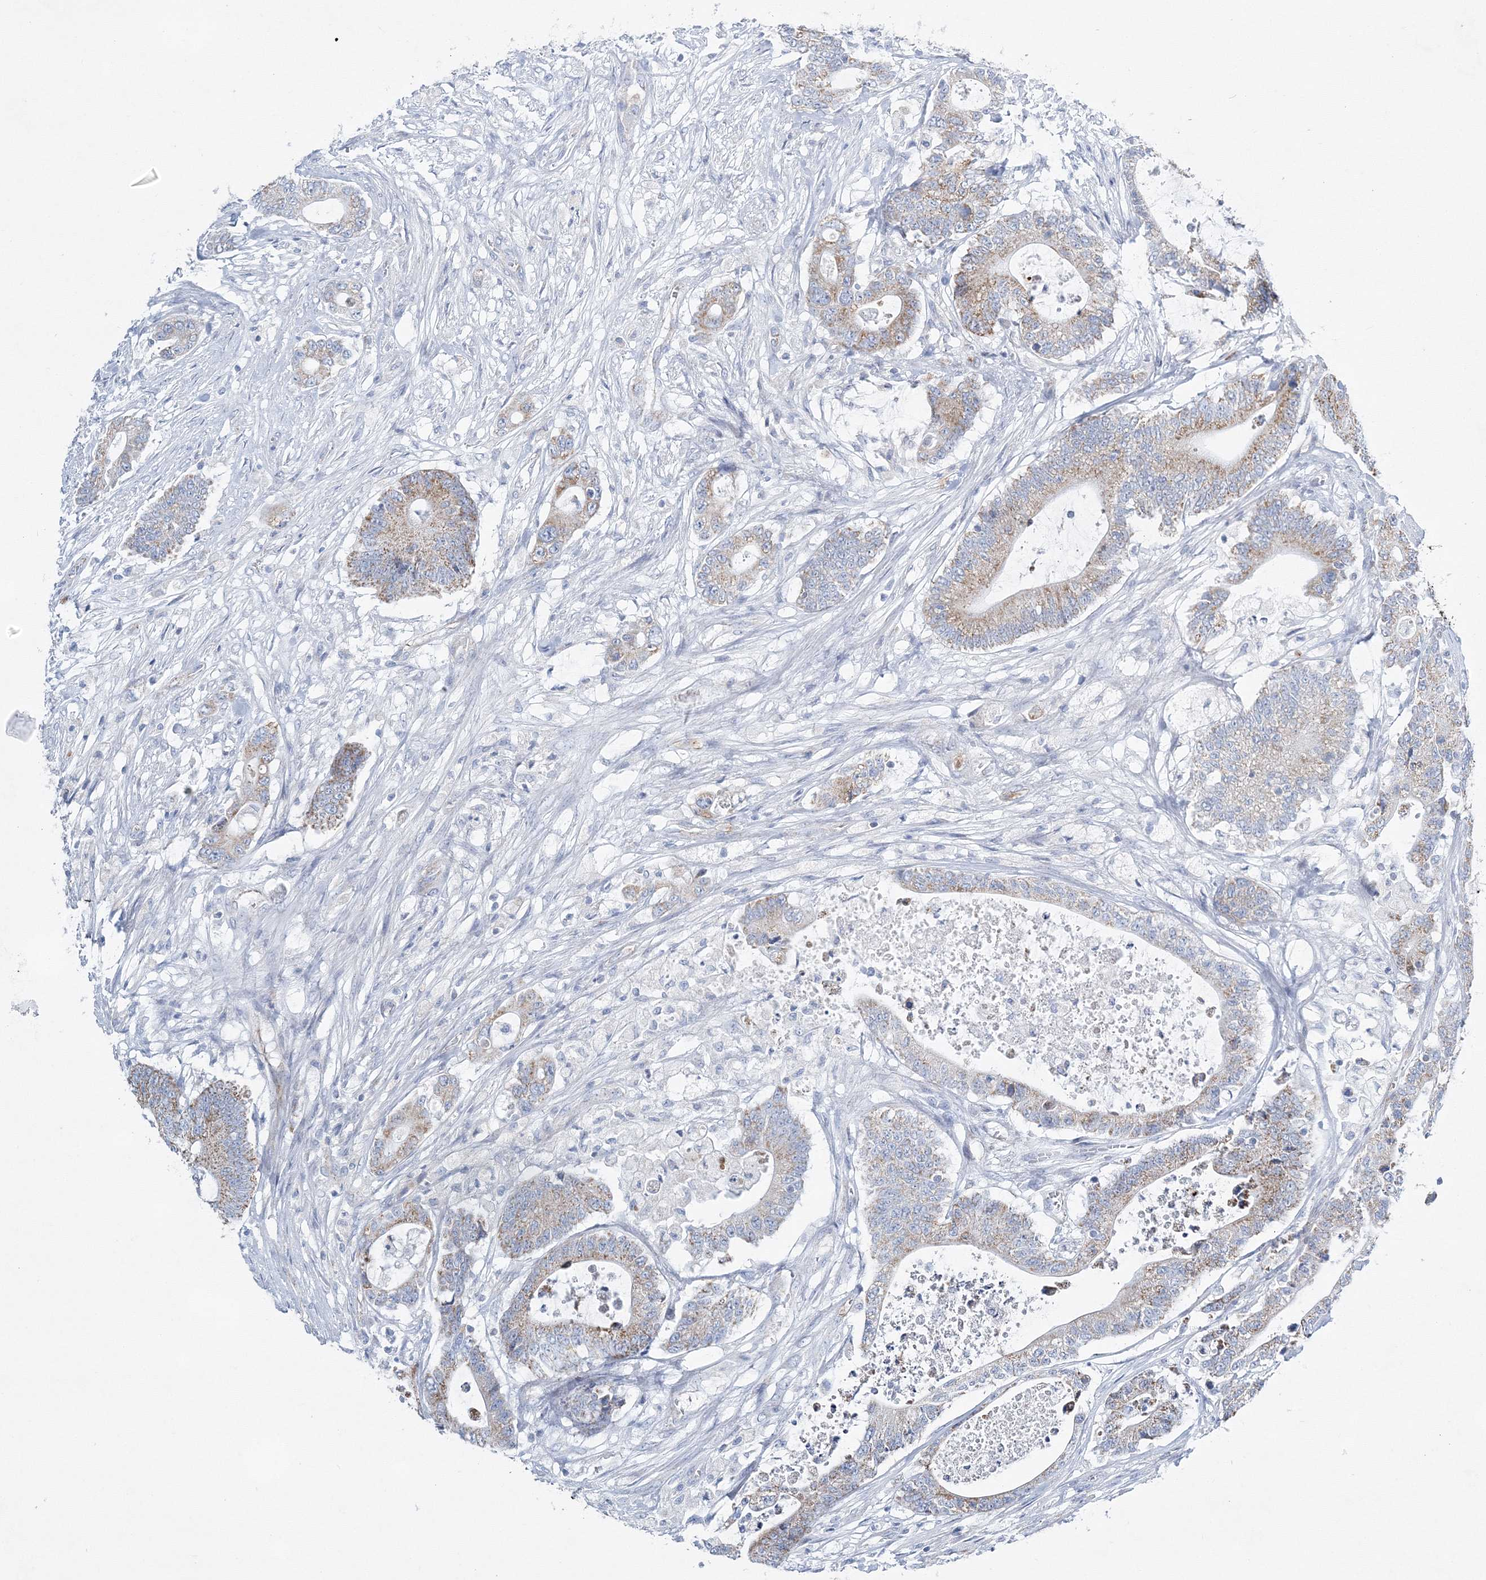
{"staining": {"intensity": "moderate", "quantity": "25%-75%", "location": "cytoplasmic/membranous"}, "tissue": "colorectal cancer", "cell_type": "Tumor cells", "image_type": "cancer", "snomed": [{"axis": "morphology", "description": "Adenocarcinoma, NOS"}, {"axis": "topography", "description": "Colon"}], "caption": "Immunohistochemistry (IHC) image of neoplastic tissue: human adenocarcinoma (colorectal) stained using immunohistochemistry (IHC) displays medium levels of moderate protein expression localized specifically in the cytoplasmic/membranous of tumor cells, appearing as a cytoplasmic/membranous brown color.", "gene": "HIBCH", "patient": {"sex": "female", "age": 84}}